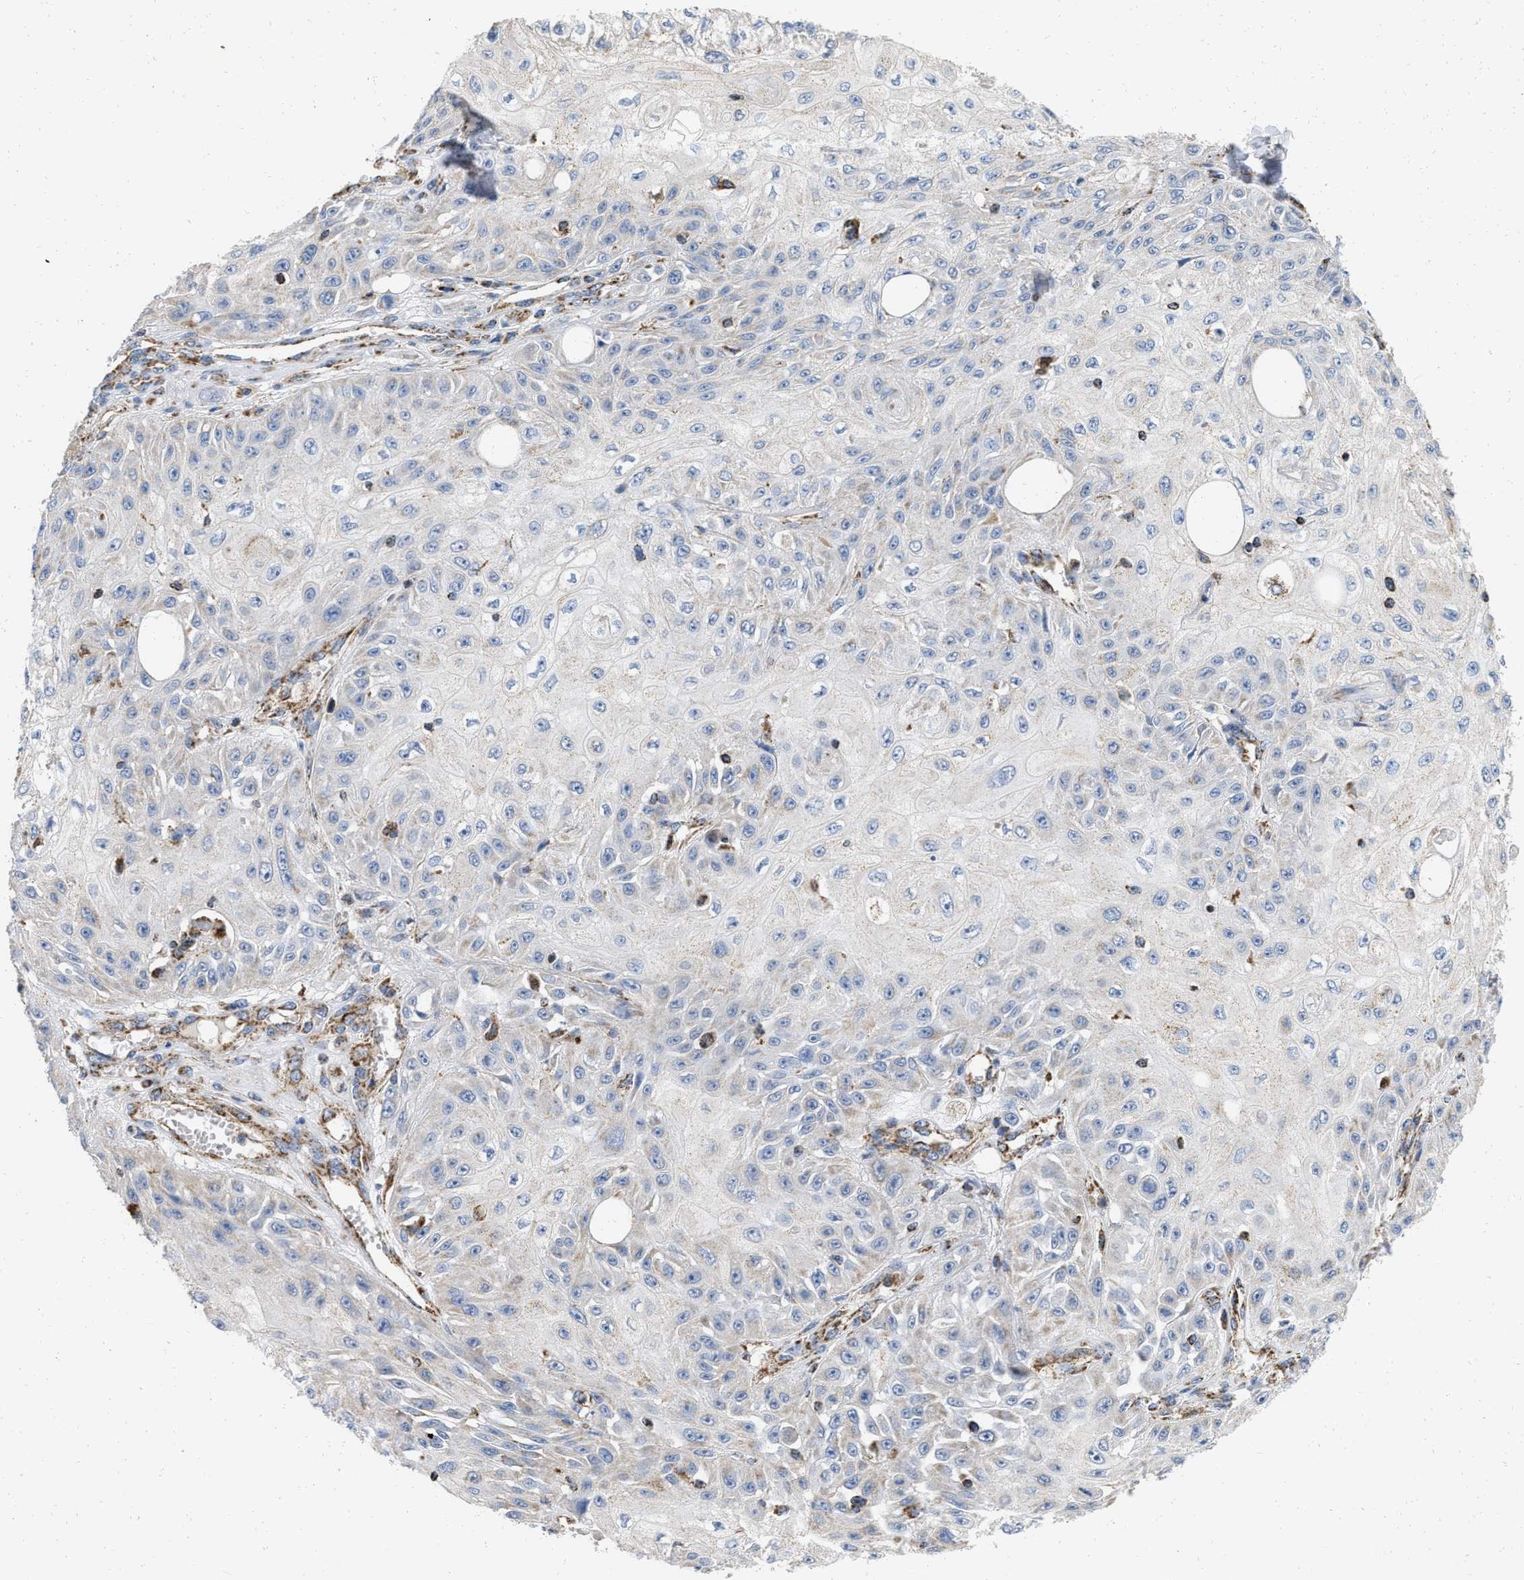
{"staining": {"intensity": "negative", "quantity": "none", "location": "none"}, "tissue": "skin cancer", "cell_type": "Tumor cells", "image_type": "cancer", "snomed": [{"axis": "morphology", "description": "Squamous cell carcinoma, NOS"}, {"axis": "morphology", "description": "Squamous cell carcinoma, metastatic, NOS"}, {"axis": "topography", "description": "Skin"}, {"axis": "topography", "description": "Lymph node"}], "caption": "Protein analysis of skin cancer exhibits no significant staining in tumor cells.", "gene": "GRB10", "patient": {"sex": "male", "age": 75}}